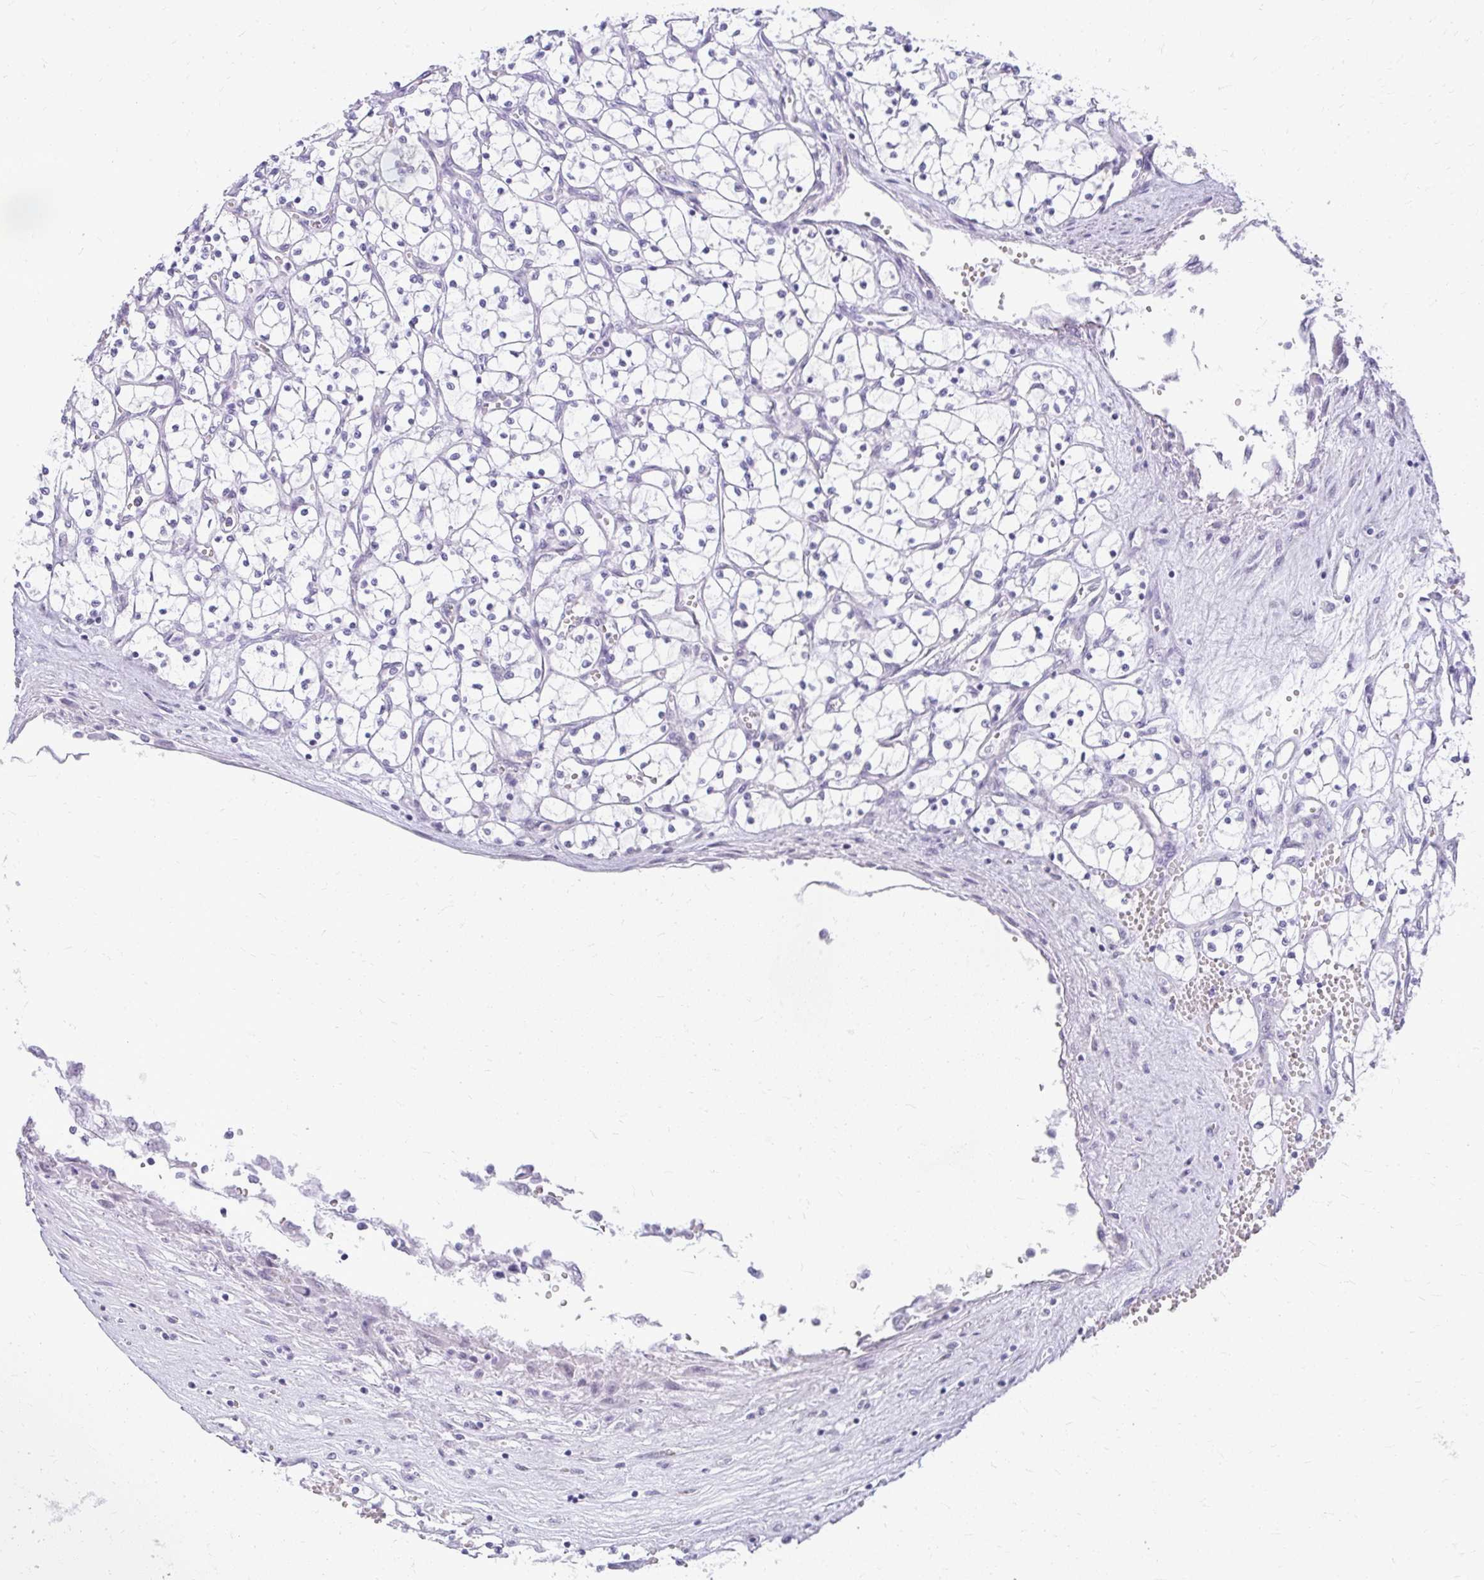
{"staining": {"intensity": "negative", "quantity": "none", "location": "none"}, "tissue": "renal cancer", "cell_type": "Tumor cells", "image_type": "cancer", "snomed": [{"axis": "morphology", "description": "Adenocarcinoma, NOS"}, {"axis": "topography", "description": "Kidney"}], "caption": "This histopathology image is of renal adenocarcinoma stained with IHC to label a protein in brown with the nuclei are counter-stained blue. There is no expression in tumor cells.", "gene": "TEX33", "patient": {"sex": "female", "age": 69}}